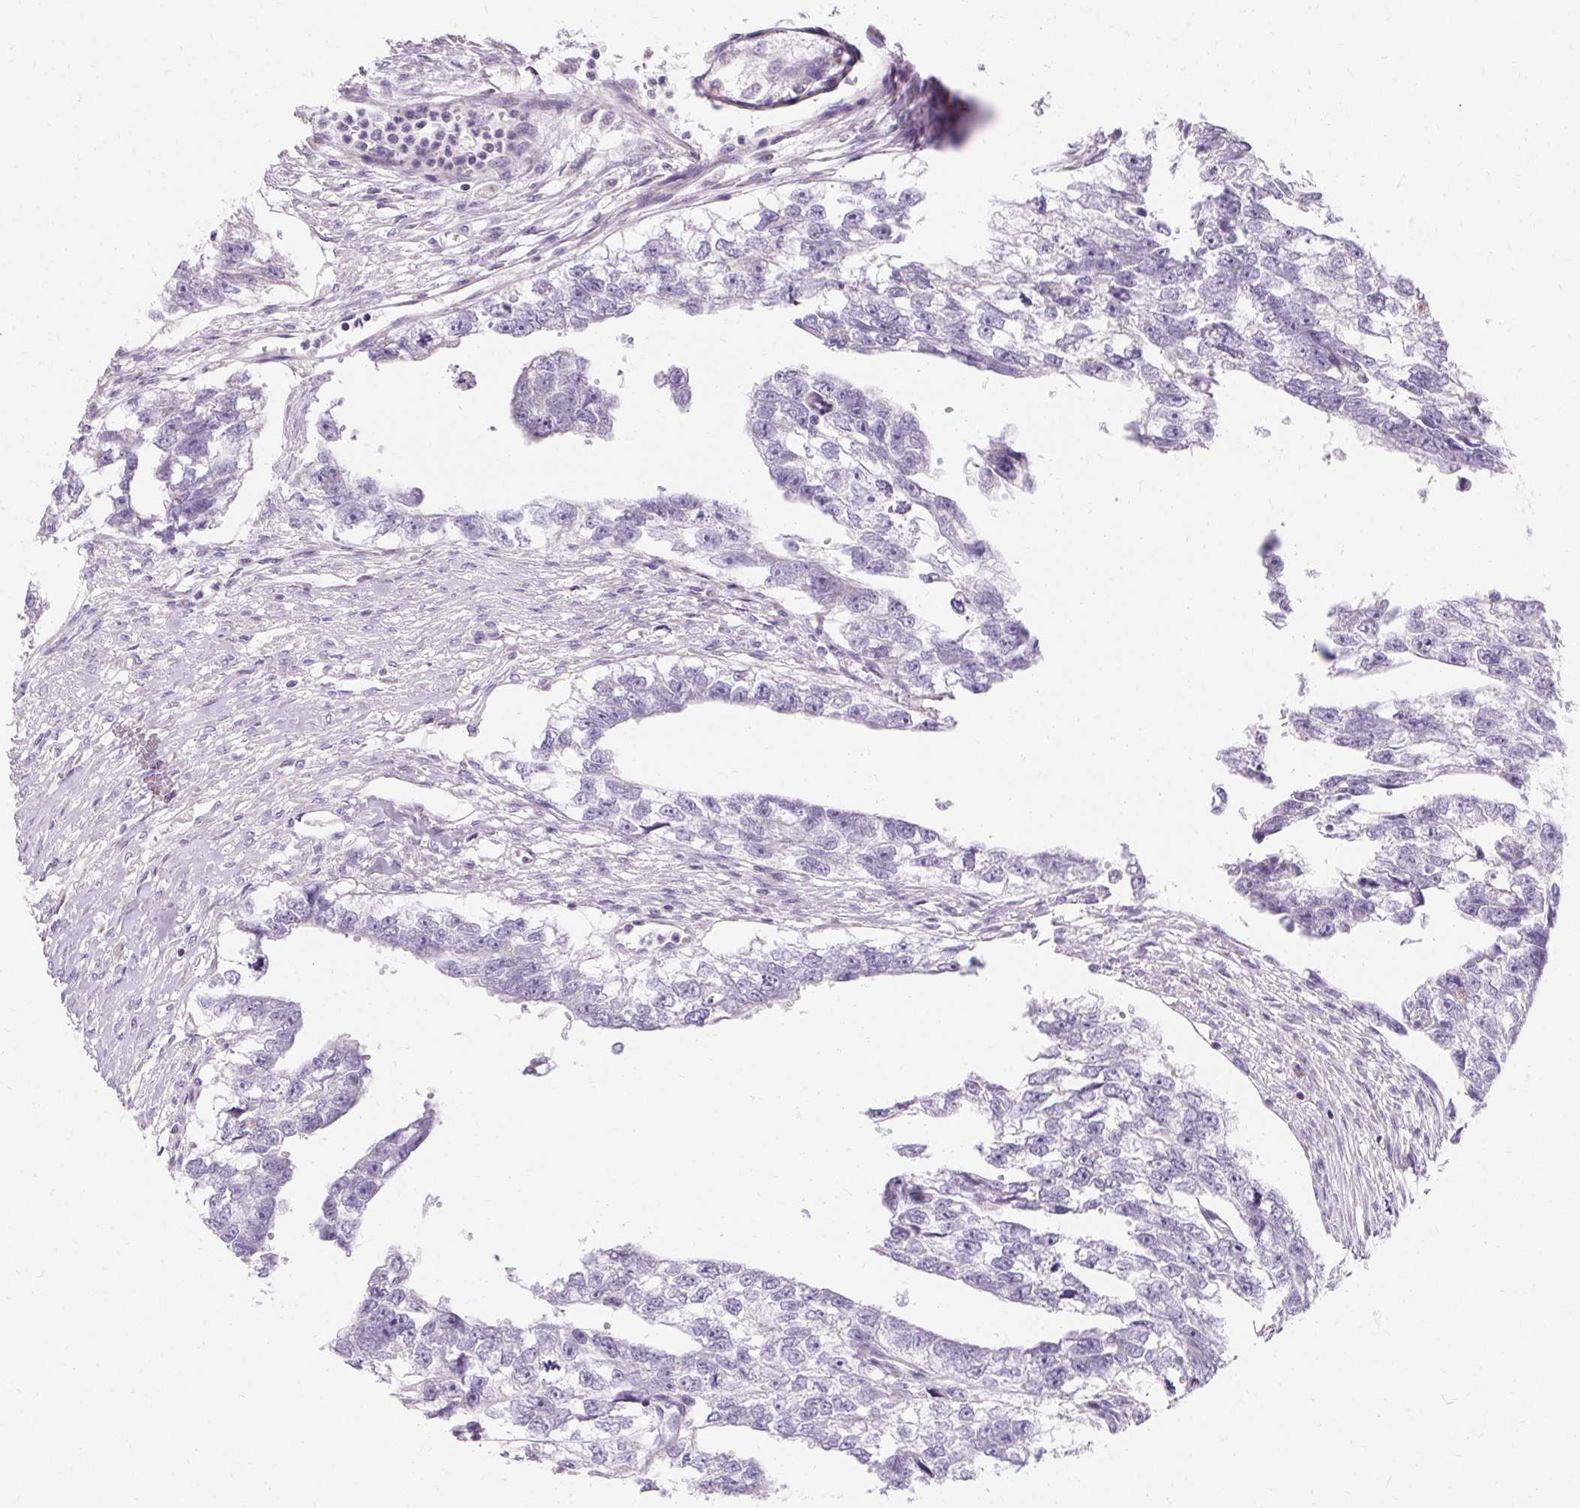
{"staining": {"intensity": "negative", "quantity": "none", "location": "none"}, "tissue": "testis cancer", "cell_type": "Tumor cells", "image_type": "cancer", "snomed": [{"axis": "morphology", "description": "Carcinoma, Embryonal, NOS"}, {"axis": "morphology", "description": "Teratoma, malignant, NOS"}, {"axis": "topography", "description": "Testis"}], "caption": "Tumor cells are negative for protein expression in human malignant teratoma (testis).", "gene": "ASGR2", "patient": {"sex": "male", "age": 44}}